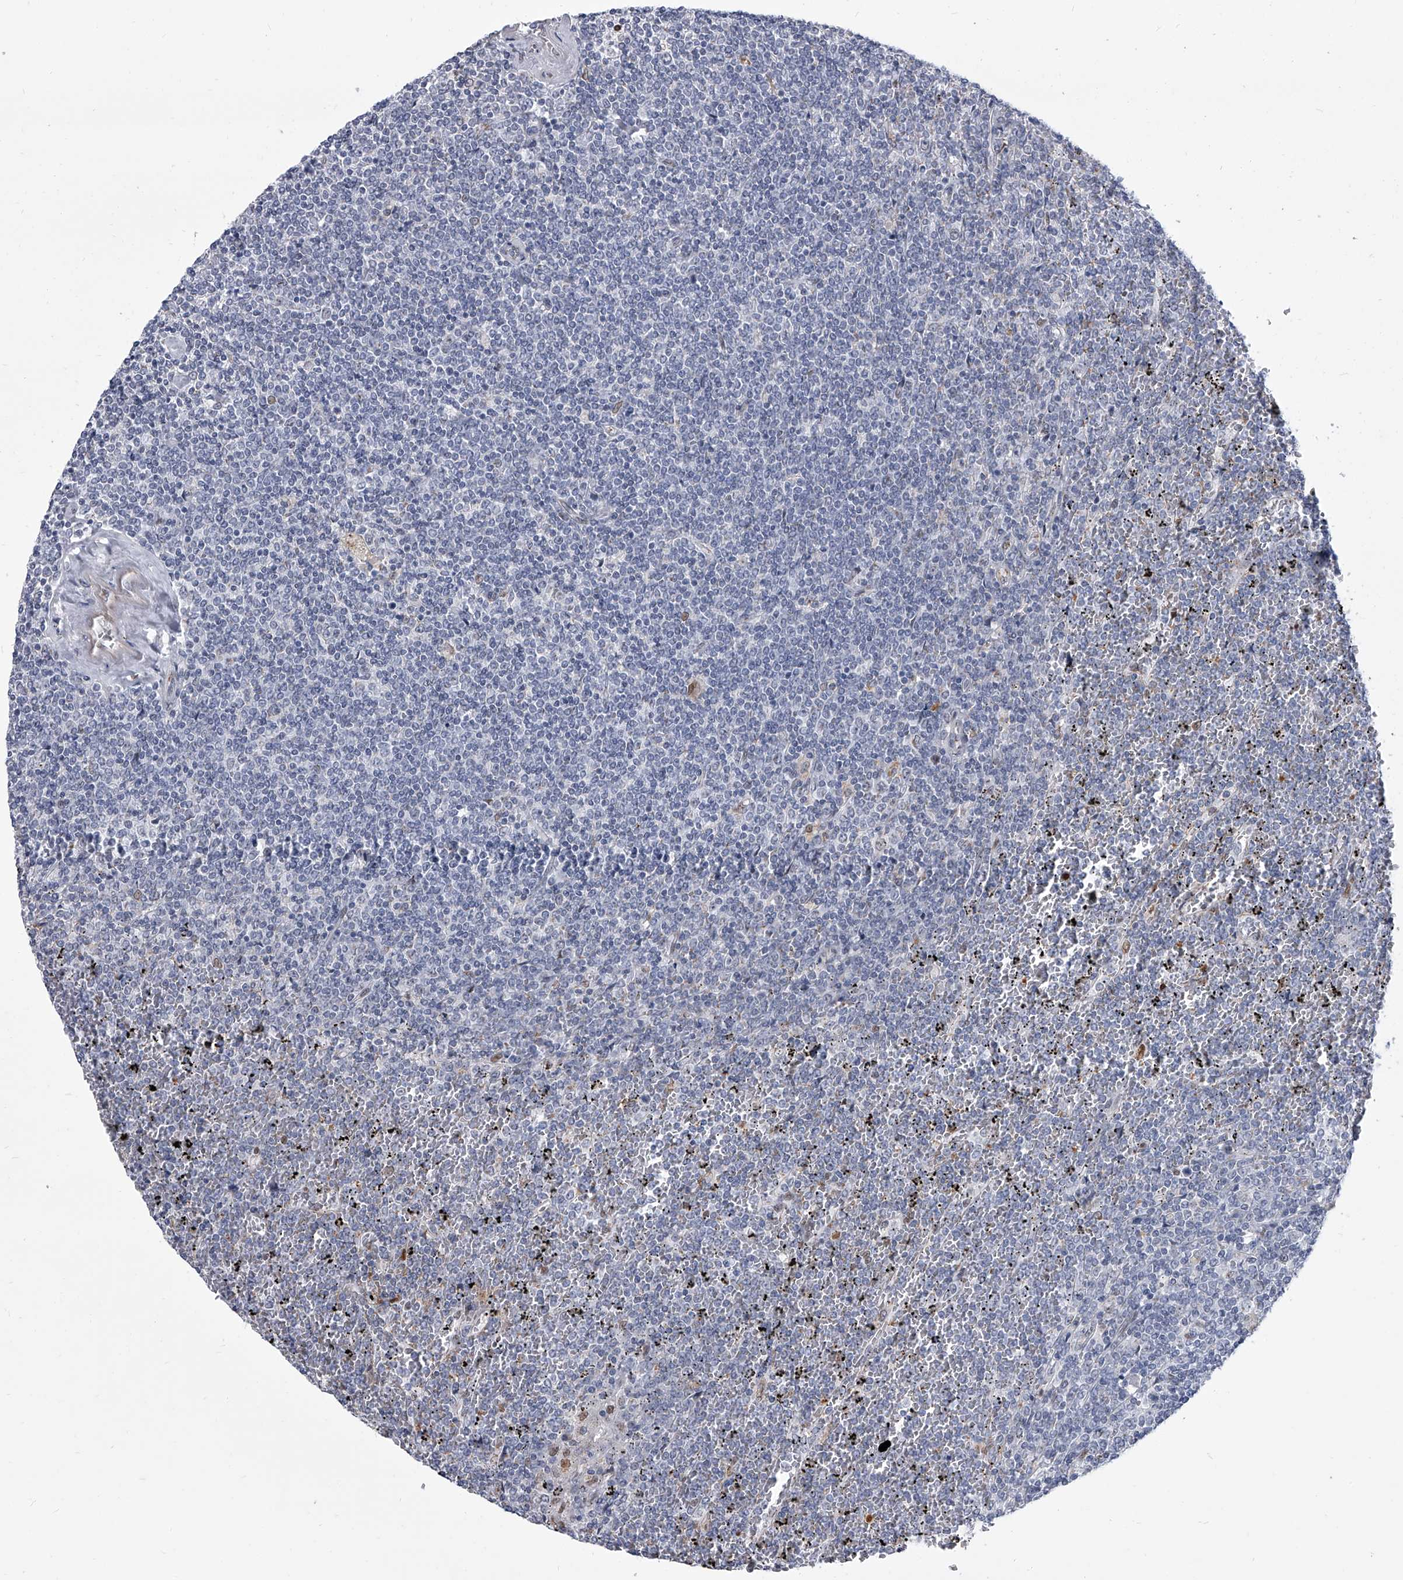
{"staining": {"intensity": "negative", "quantity": "none", "location": "none"}, "tissue": "lymphoma", "cell_type": "Tumor cells", "image_type": "cancer", "snomed": [{"axis": "morphology", "description": "Malignant lymphoma, non-Hodgkin's type, Low grade"}, {"axis": "topography", "description": "Spleen"}], "caption": "This is an immunohistochemistry micrograph of low-grade malignant lymphoma, non-Hodgkin's type. There is no positivity in tumor cells.", "gene": "EVA1C", "patient": {"sex": "female", "age": 19}}